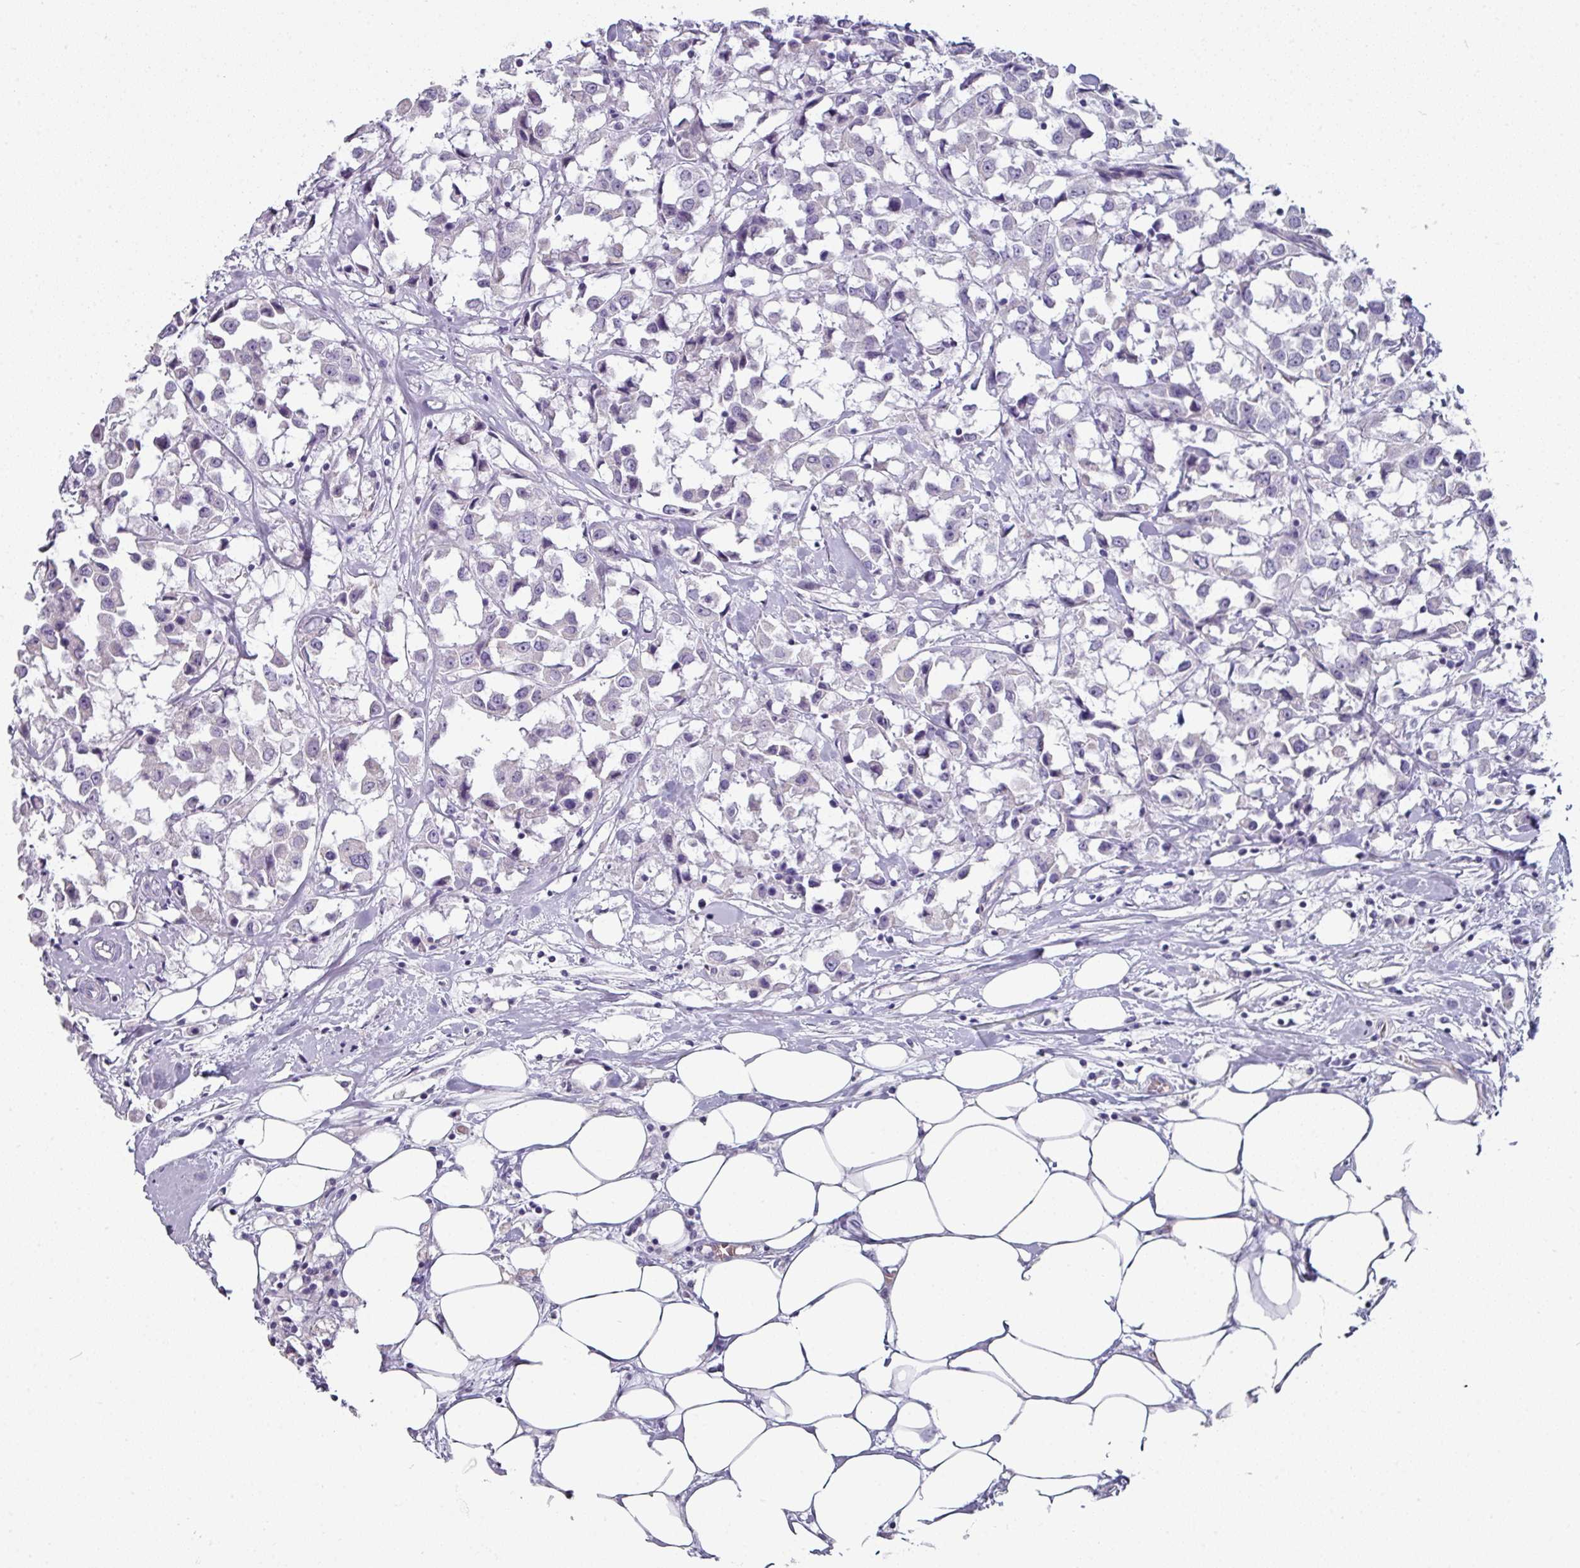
{"staining": {"intensity": "negative", "quantity": "none", "location": "none"}, "tissue": "breast cancer", "cell_type": "Tumor cells", "image_type": "cancer", "snomed": [{"axis": "morphology", "description": "Duct carcinoma"}, {"axis": "topography", "description": "Breast"}], "caption": "This is an immunohistochemistry micrograph of human breast cancer. There is no positivity in tumor cells.", "gene": "SLC17A7", "patient": {"sex": "female", "age": 61}}